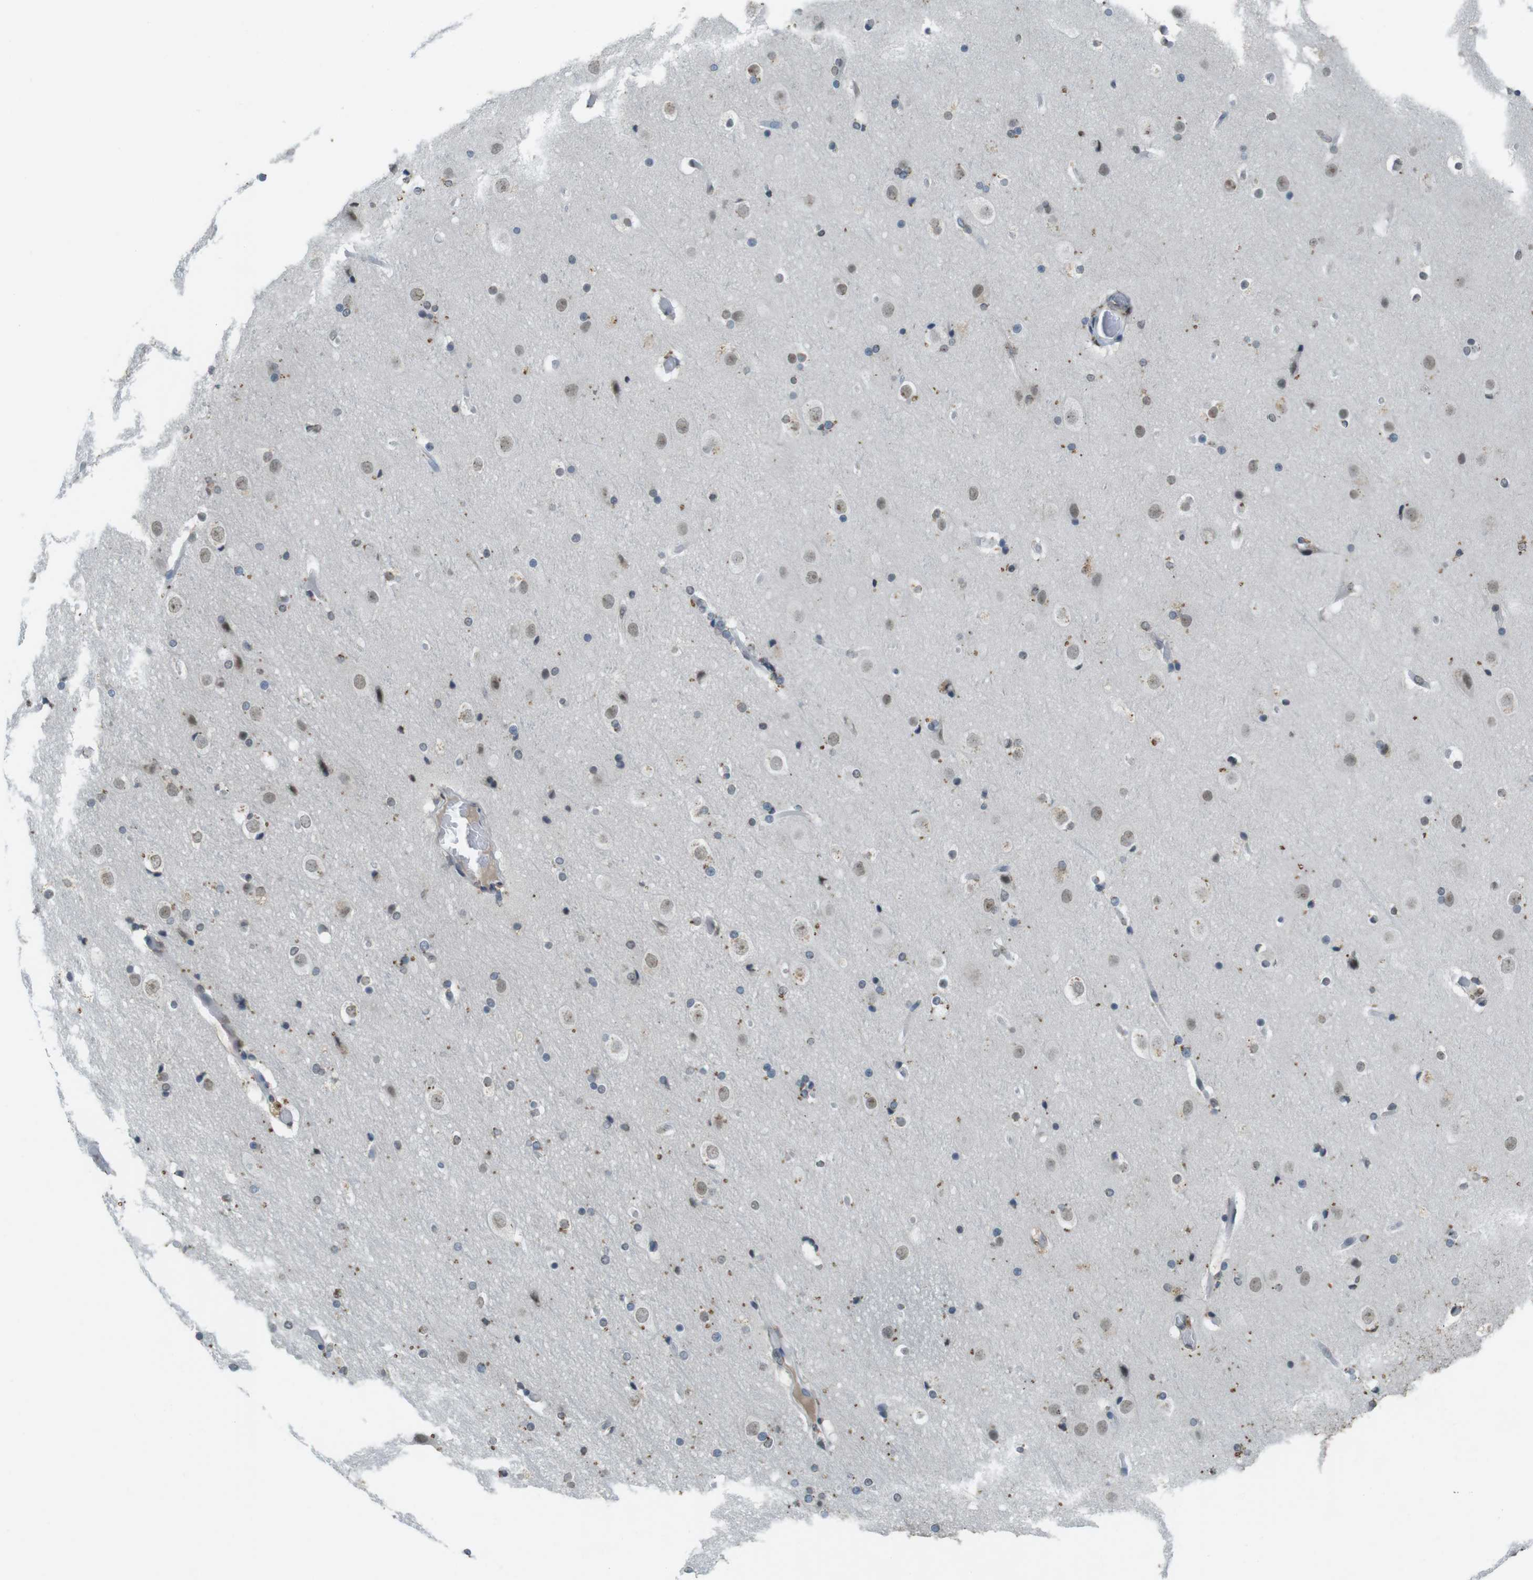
{"staining": {"intensity": "negative", "quantity": "none", "location": "none"}, "tissue": "cerebral cortex", "cell_type": "Endothelial cells", "image_type": "normal", "snomed": [{"axis": "morphology", "description": "Normal tissue, NOS"}, {"axis": "topography", "description": "Cerebral cortex"}], "caption": "A histopathology image of cerebral cortex stained for a protein reveals no brown staining in endothelial cells. Nuclei are stained in blue.", "gene": "FZD10", "patient": {"sex": "male", "age": 57}}